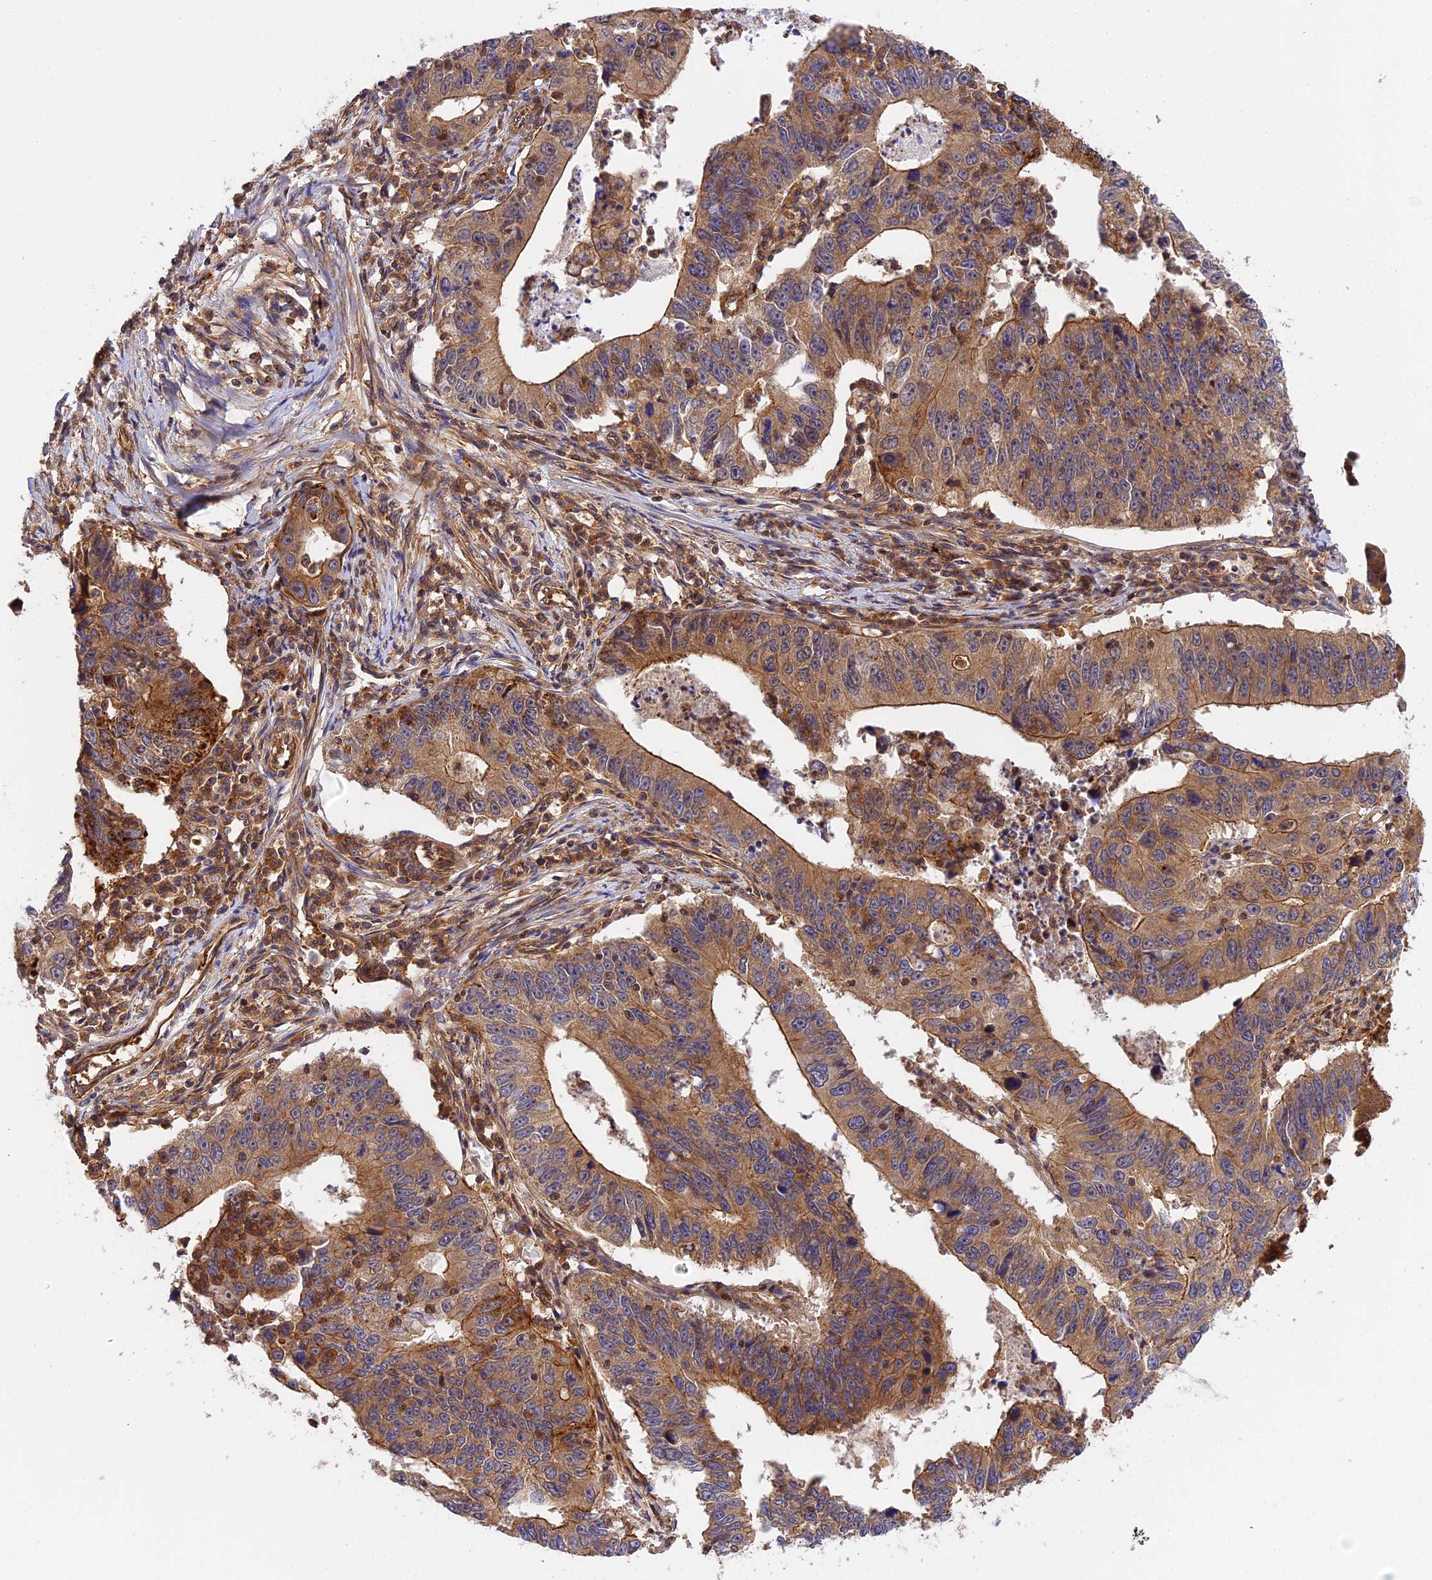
{"staining": {"intensity": "moderate", "quantity": ">75%", "location": "cytoplasmic/membranous"}, "tissue": "stomach cancer", "cell_type": "Tumor cells", "image_type": "cancer", "snomed": [{"axis": "morphology", "description": "Adenocarcinoma, NOS"}, {"axis": "topography", "description": "Stomach"}], "caption": "IHC image of human stomach cancer (adenocarcinoma) stained for a protein (brown), which exhibits medium levels of moderate cytoplasmic/membranous positivity in about >75% of tumor cells.", "gene": "C5orf22", "patient": {"sex": "male", "age": 59}}